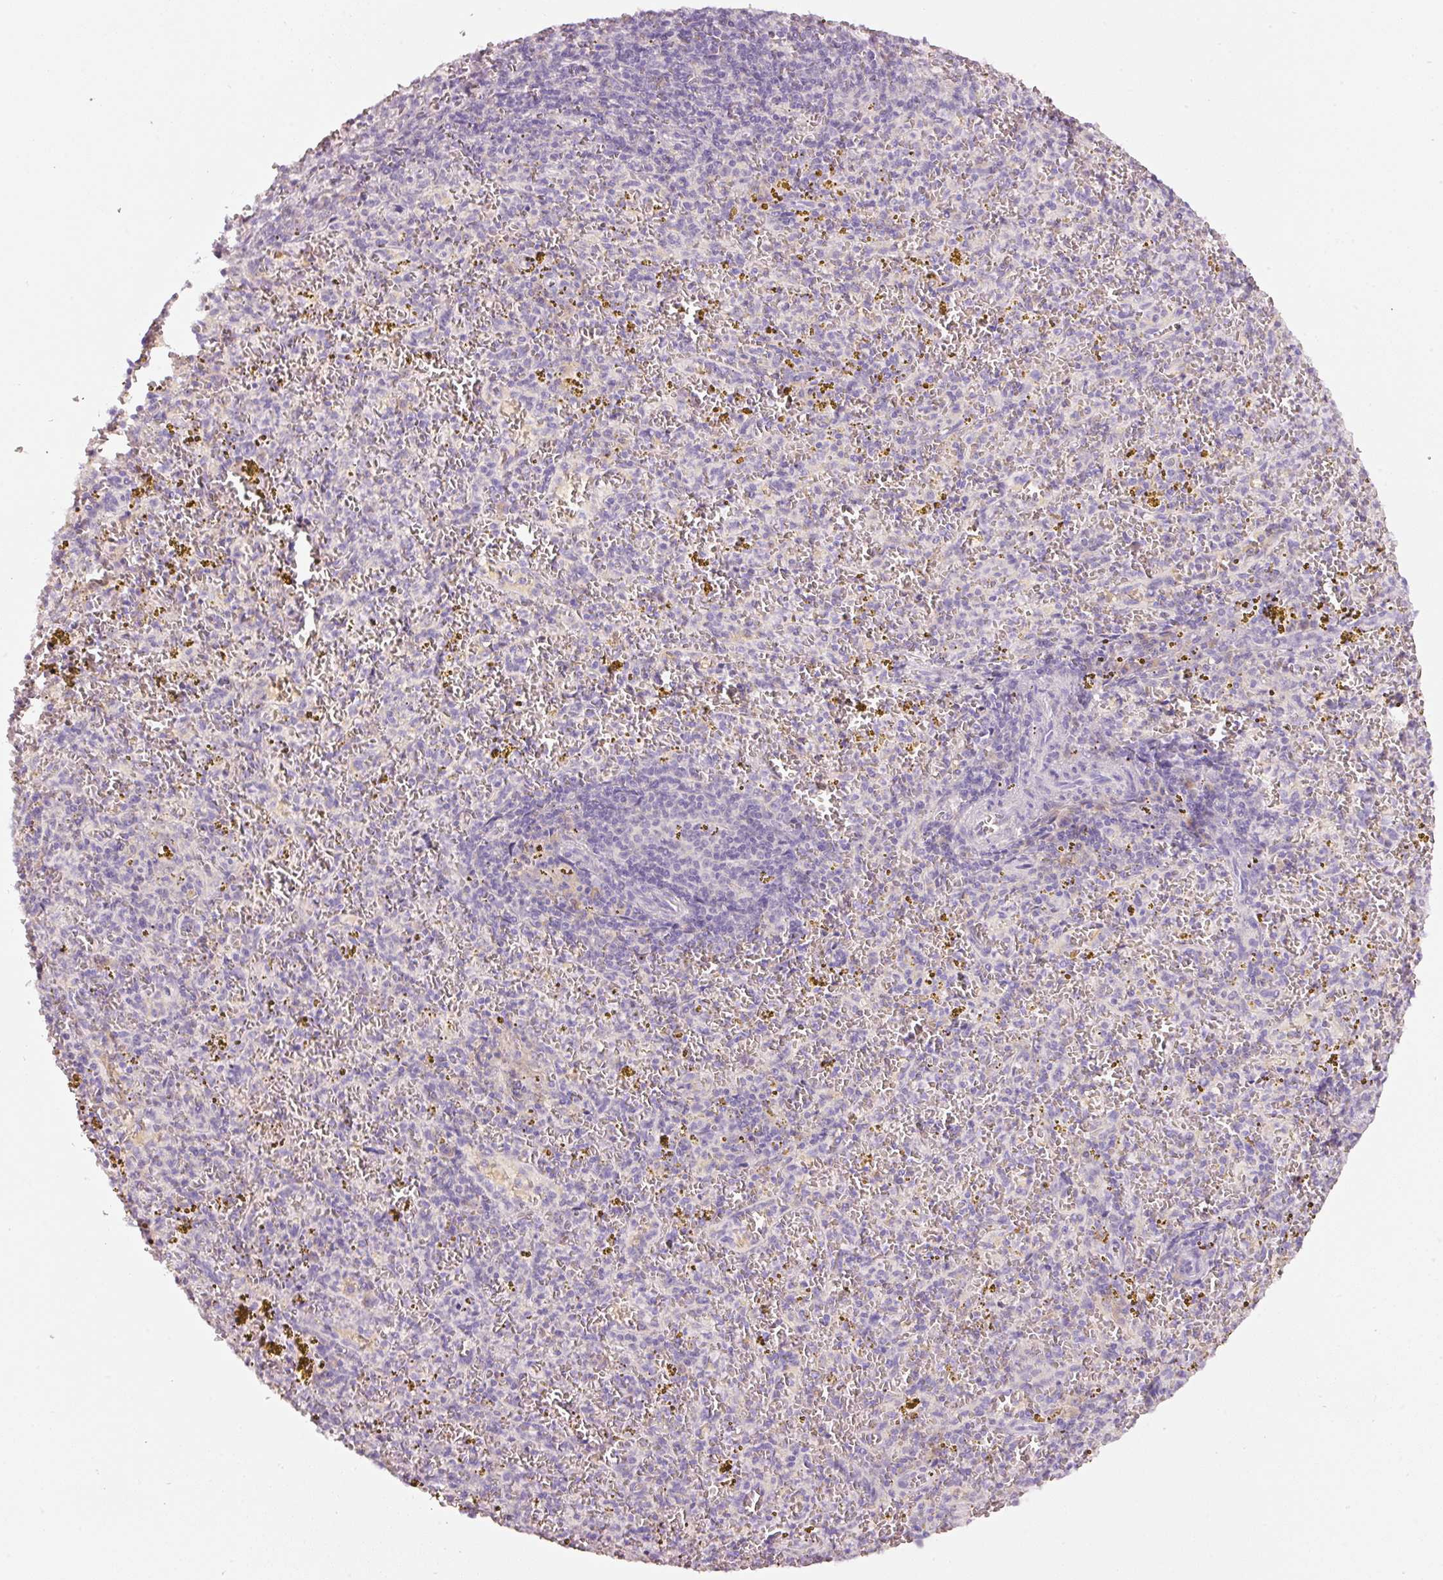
{"staining": {"intensity": "negative", "quantity": "none", "location": "none"}, "tissue": "spleen", "cell_type": "Cells in red pulp", "image_type": "normal", "snomed": [{"axis": "morphology", "description": "Normal tissue, NOS"}, {"axis": "topography", "description": "Spleen"}], "caption": "Human spleen stained for a protein using immunohistochemistry (IHC) displays no positivity in cells in red pulp.", "gene": "PDXDC1", "patient": {"sex": "male", "age": 57}}